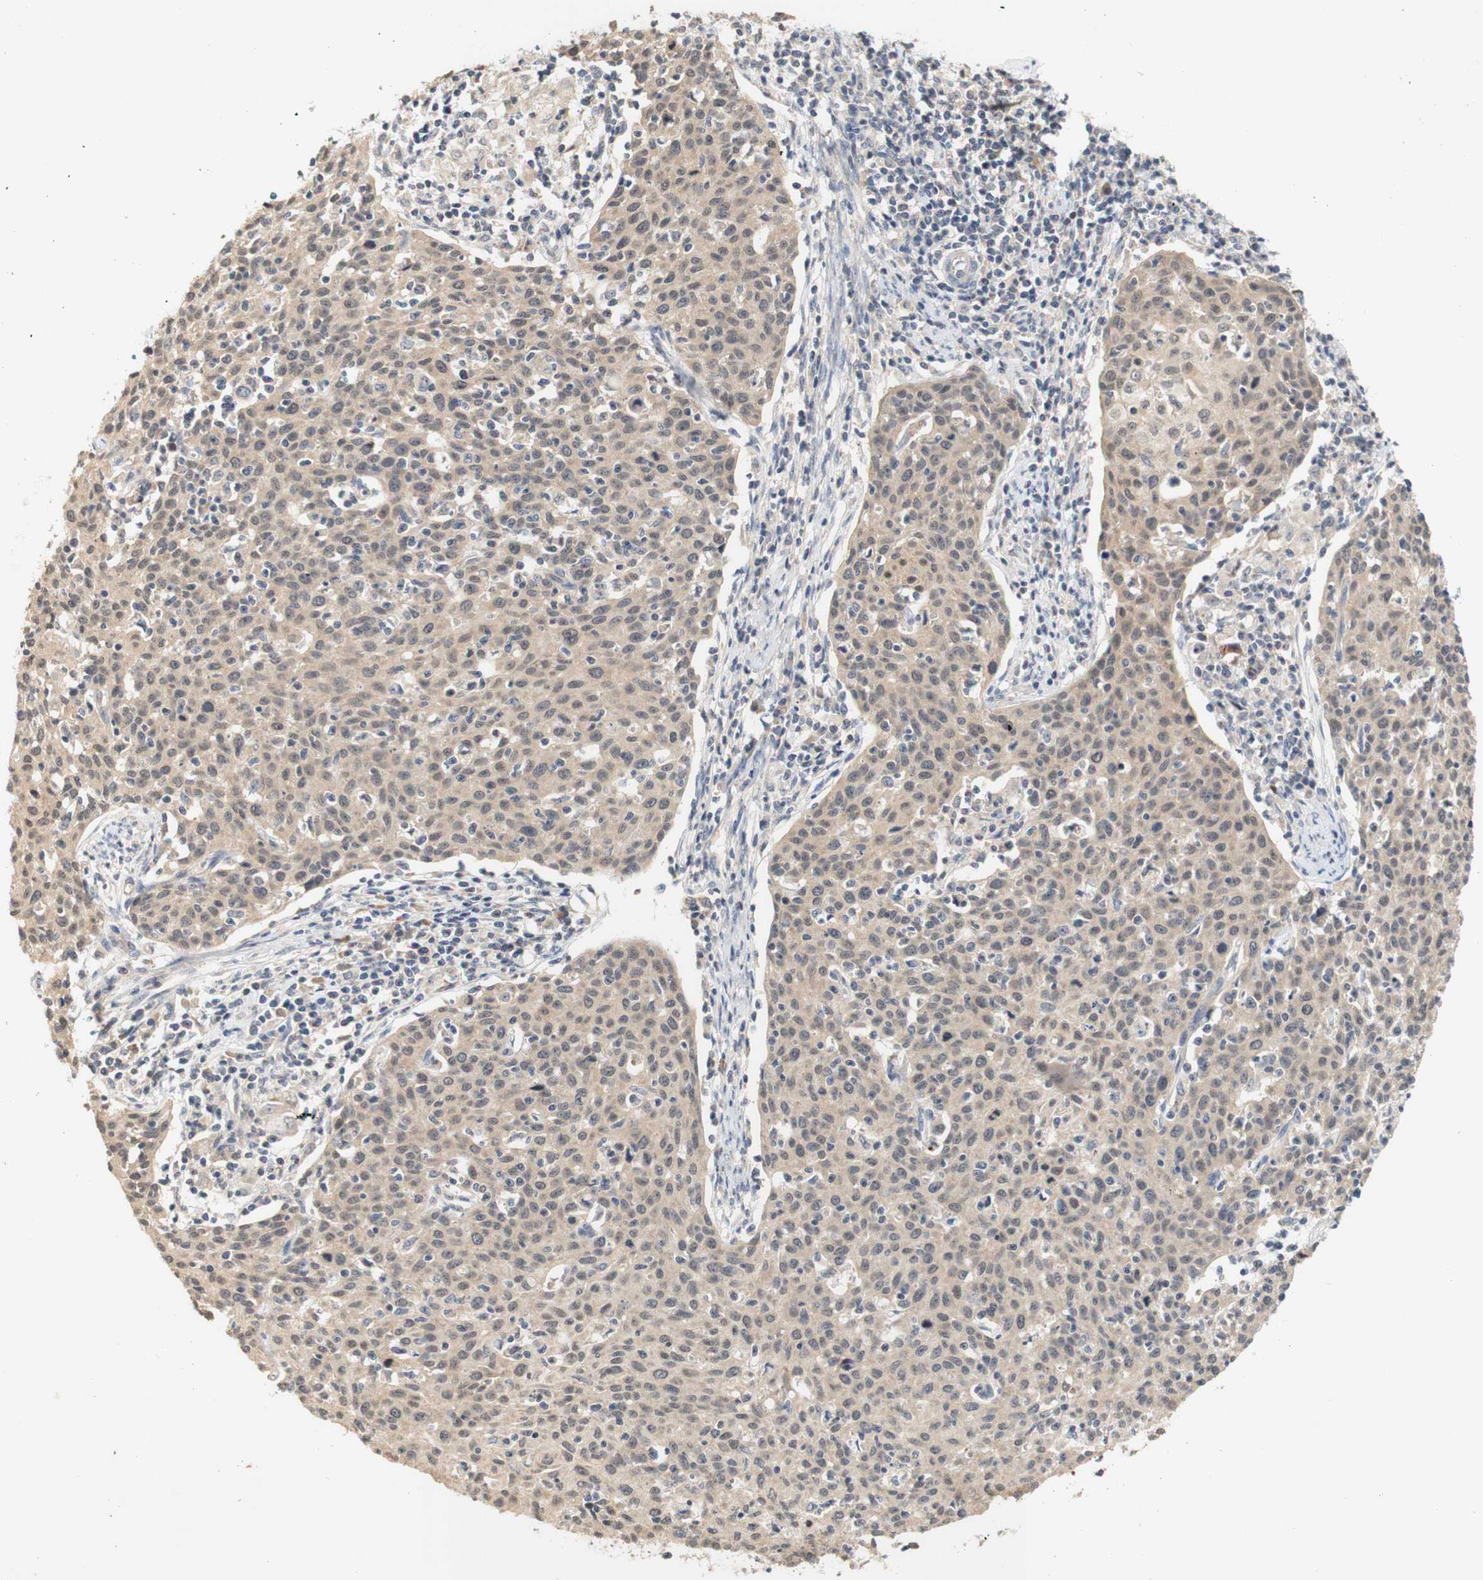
{"staining": {"intensity": "moderate", "quantity": ">75%", "location": "cytoplasmic/membranous"}, "tissue": "cervical cancer", "cell_type": "Tumor cells", "image_type": "cancer", "snomed": [{"axis": "morphology", "description": "Squamous cell carcinoma, NOS"}, {"axis": "topography", "description": "Cervix"}], "caption": "Moderate cytoplasmic/membranous protein staining is present in approximately >75% of tumor cells in cervical squamous cell carcinoma. (brown staining indicates protein expression, while blue staining denotes nuclei).", "gene": "PIN1", "patient": {"sex": "female", "age": 38}}